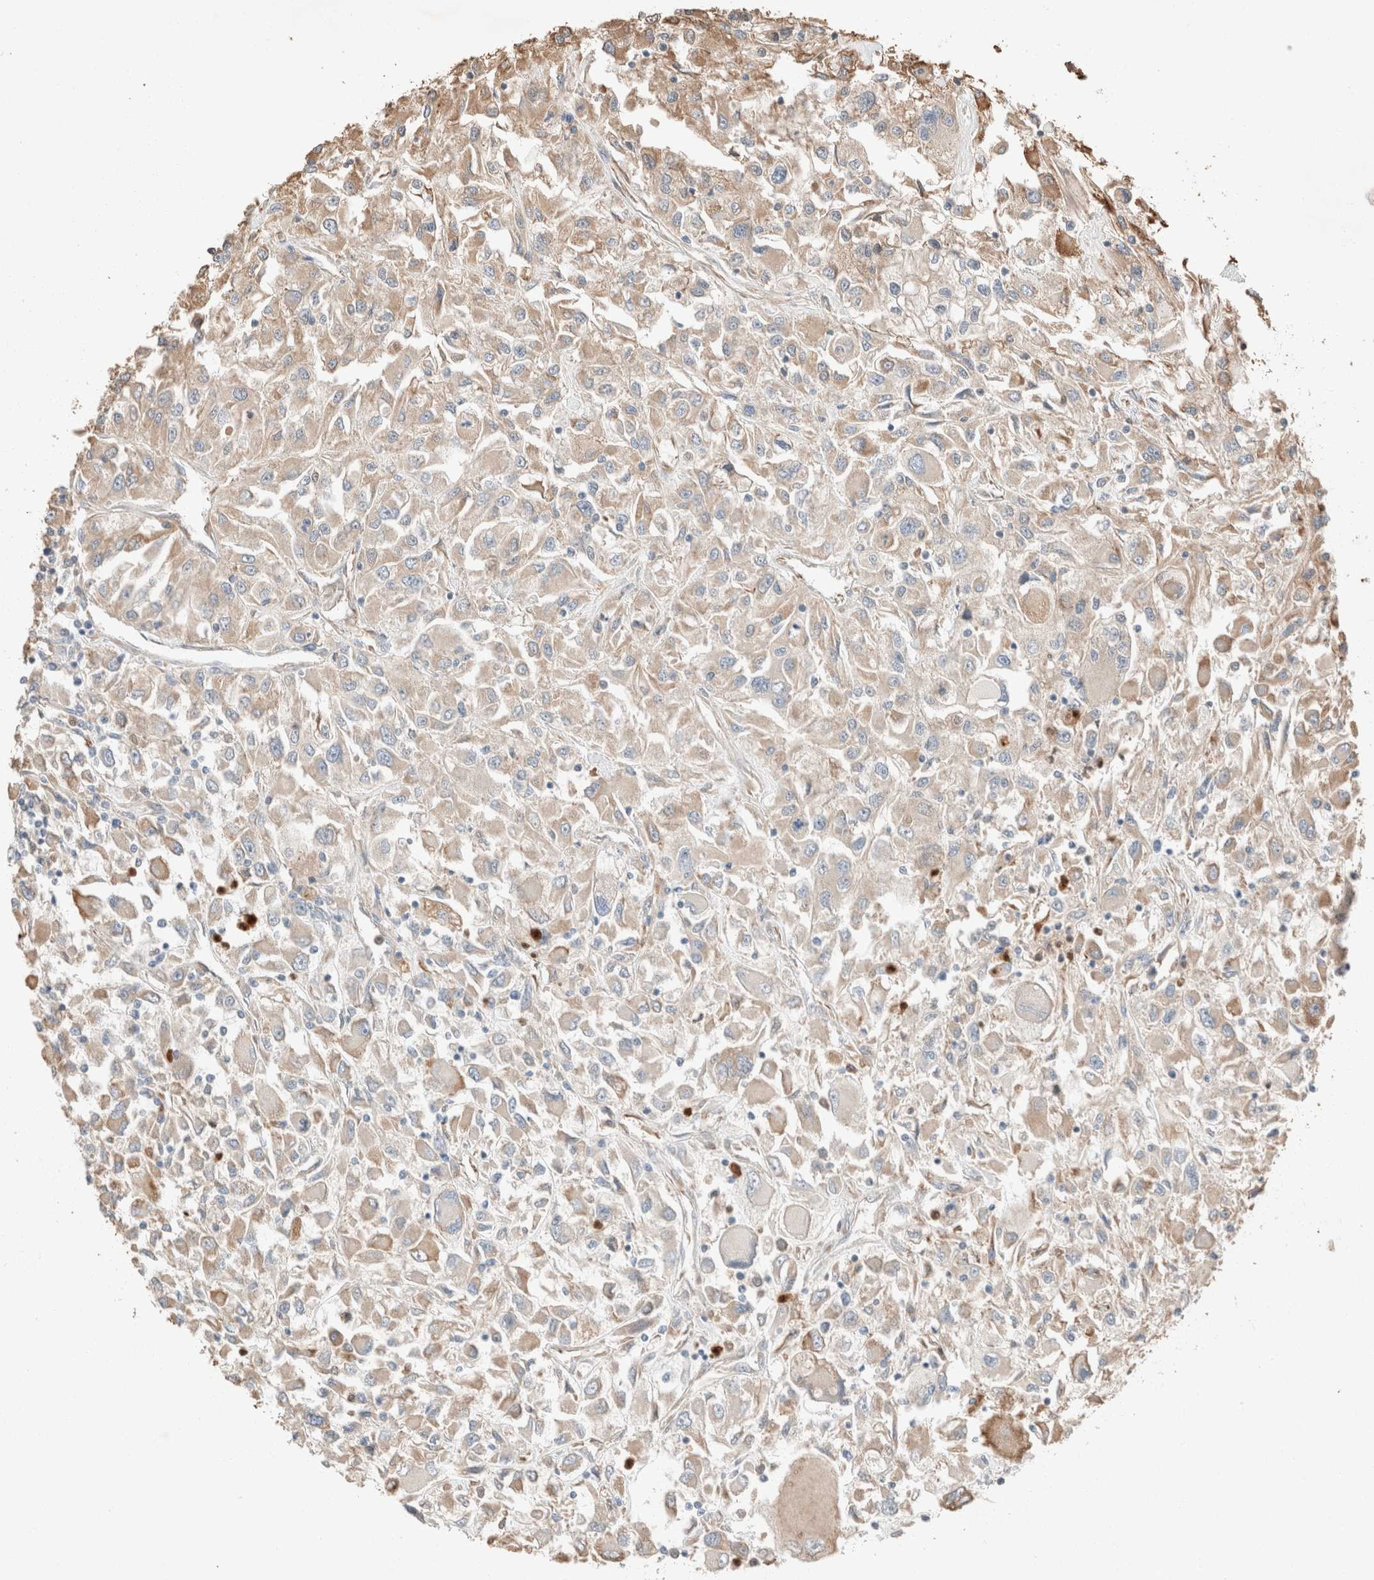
{"staining": {"intensity": "weak", "quantity": ">75%", "location": "cytoplasmic/membranous"}, "tissue": "renal cancer", "cell_type": "Tumor cells", "image_type": "cancer", "snomed": [{"axis": "morphology", "description": "Adenocarcinoma, NOS"}, {"axis": "topography", "description": "Kidney"}], "caption": "Tumor cells show low levels of weak cytoplasmic/membranous positivity in approximately >75% of cells in renal cancer (adenocarcinoma).", "gene": "TUBD1", "patient": {"sex": "female", "age": 52}}